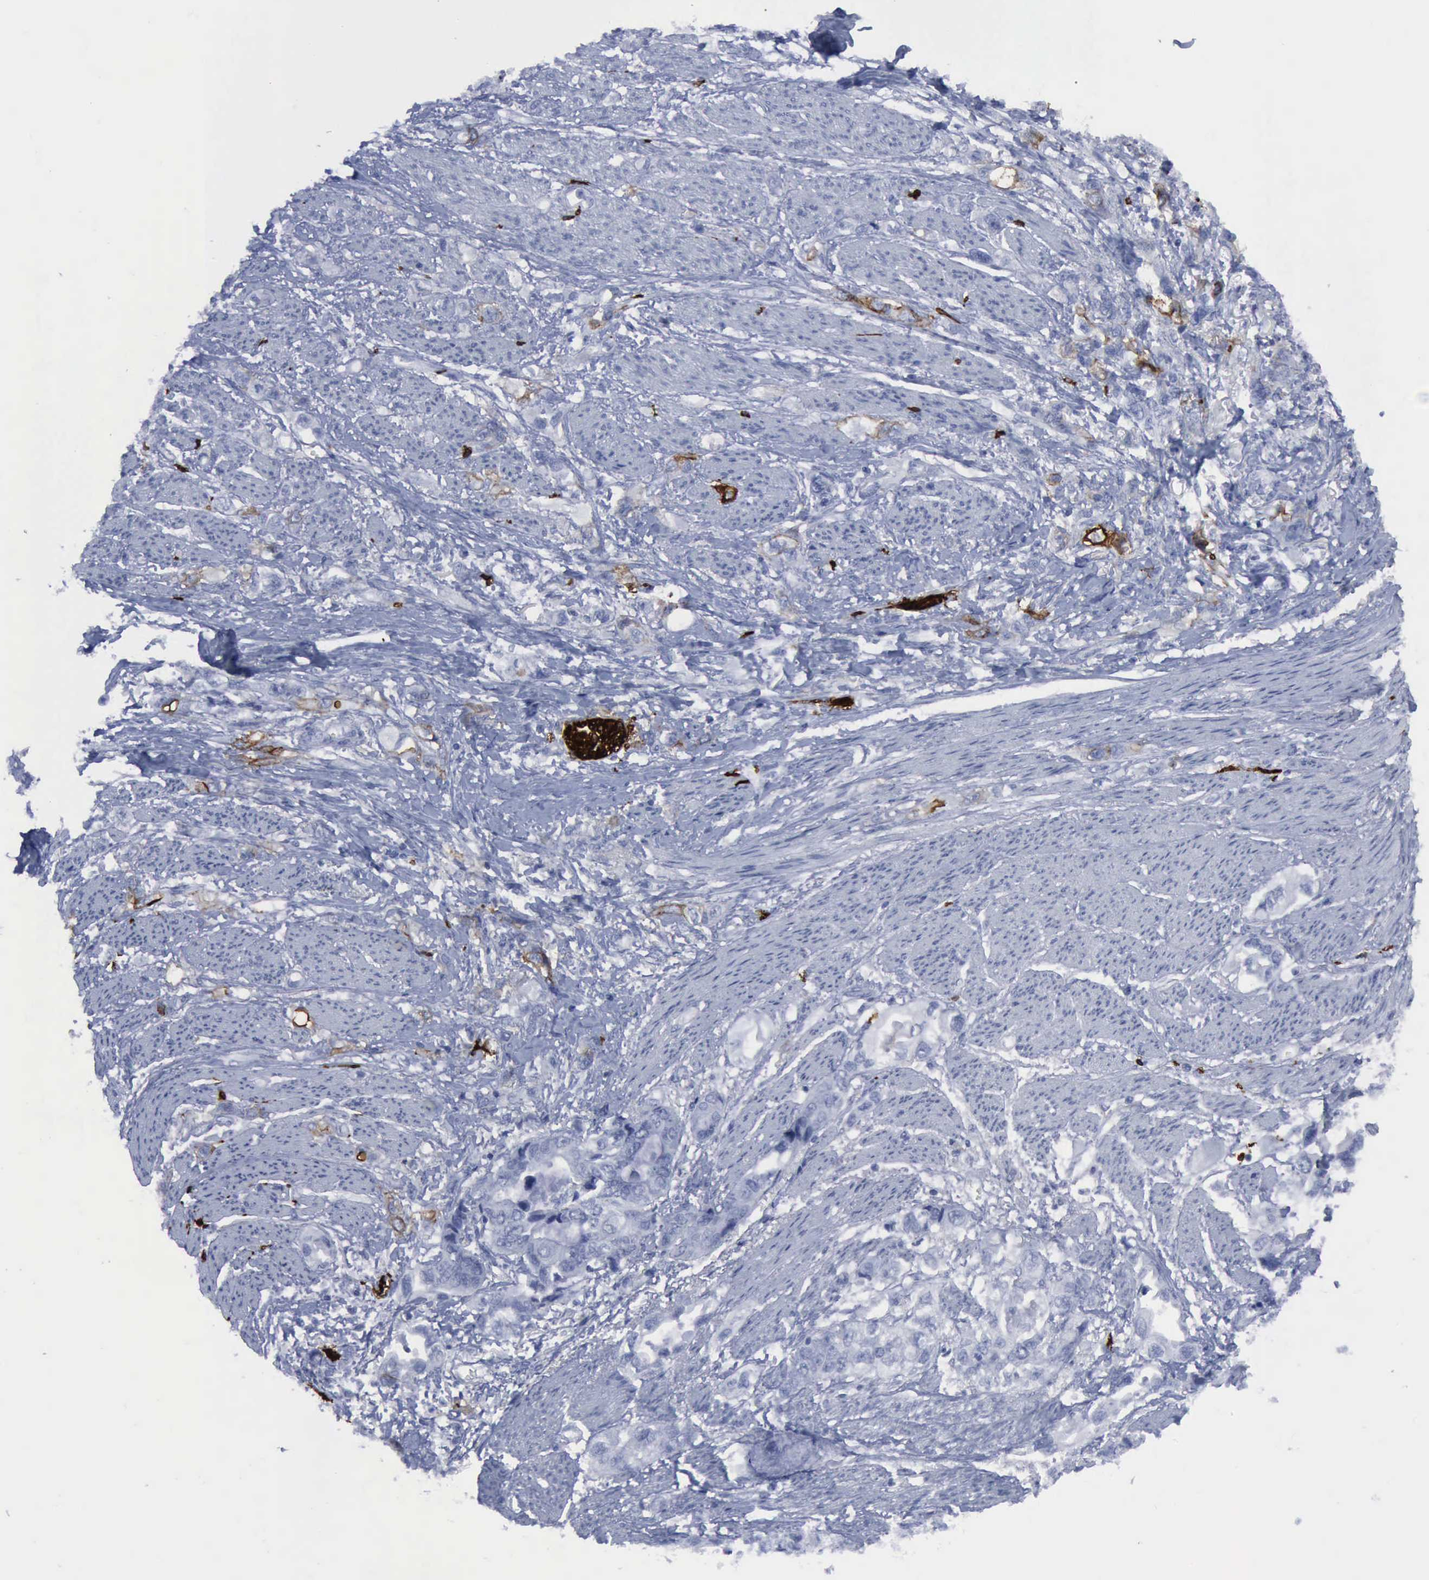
{"staining": {"intensity": "negative", "quantity": "none", "location": "none"}, "tissue": "stomach cancer", "cell_type": "Tumor cells", "image_type": "cancer", "snomed": [{"axis": "morphology", "description": "Adenocarcinoma, NOS"}, {"axis": "topography", "description": "Stomach, upper"}], "caption": "A high-resolution photomicrograph shows IHC staining of adenocarcinoma (stomach), which displays no significant staining in tumor cells.", "gene": "NGFR", "patient": {"sex": "female", "age": 52}}